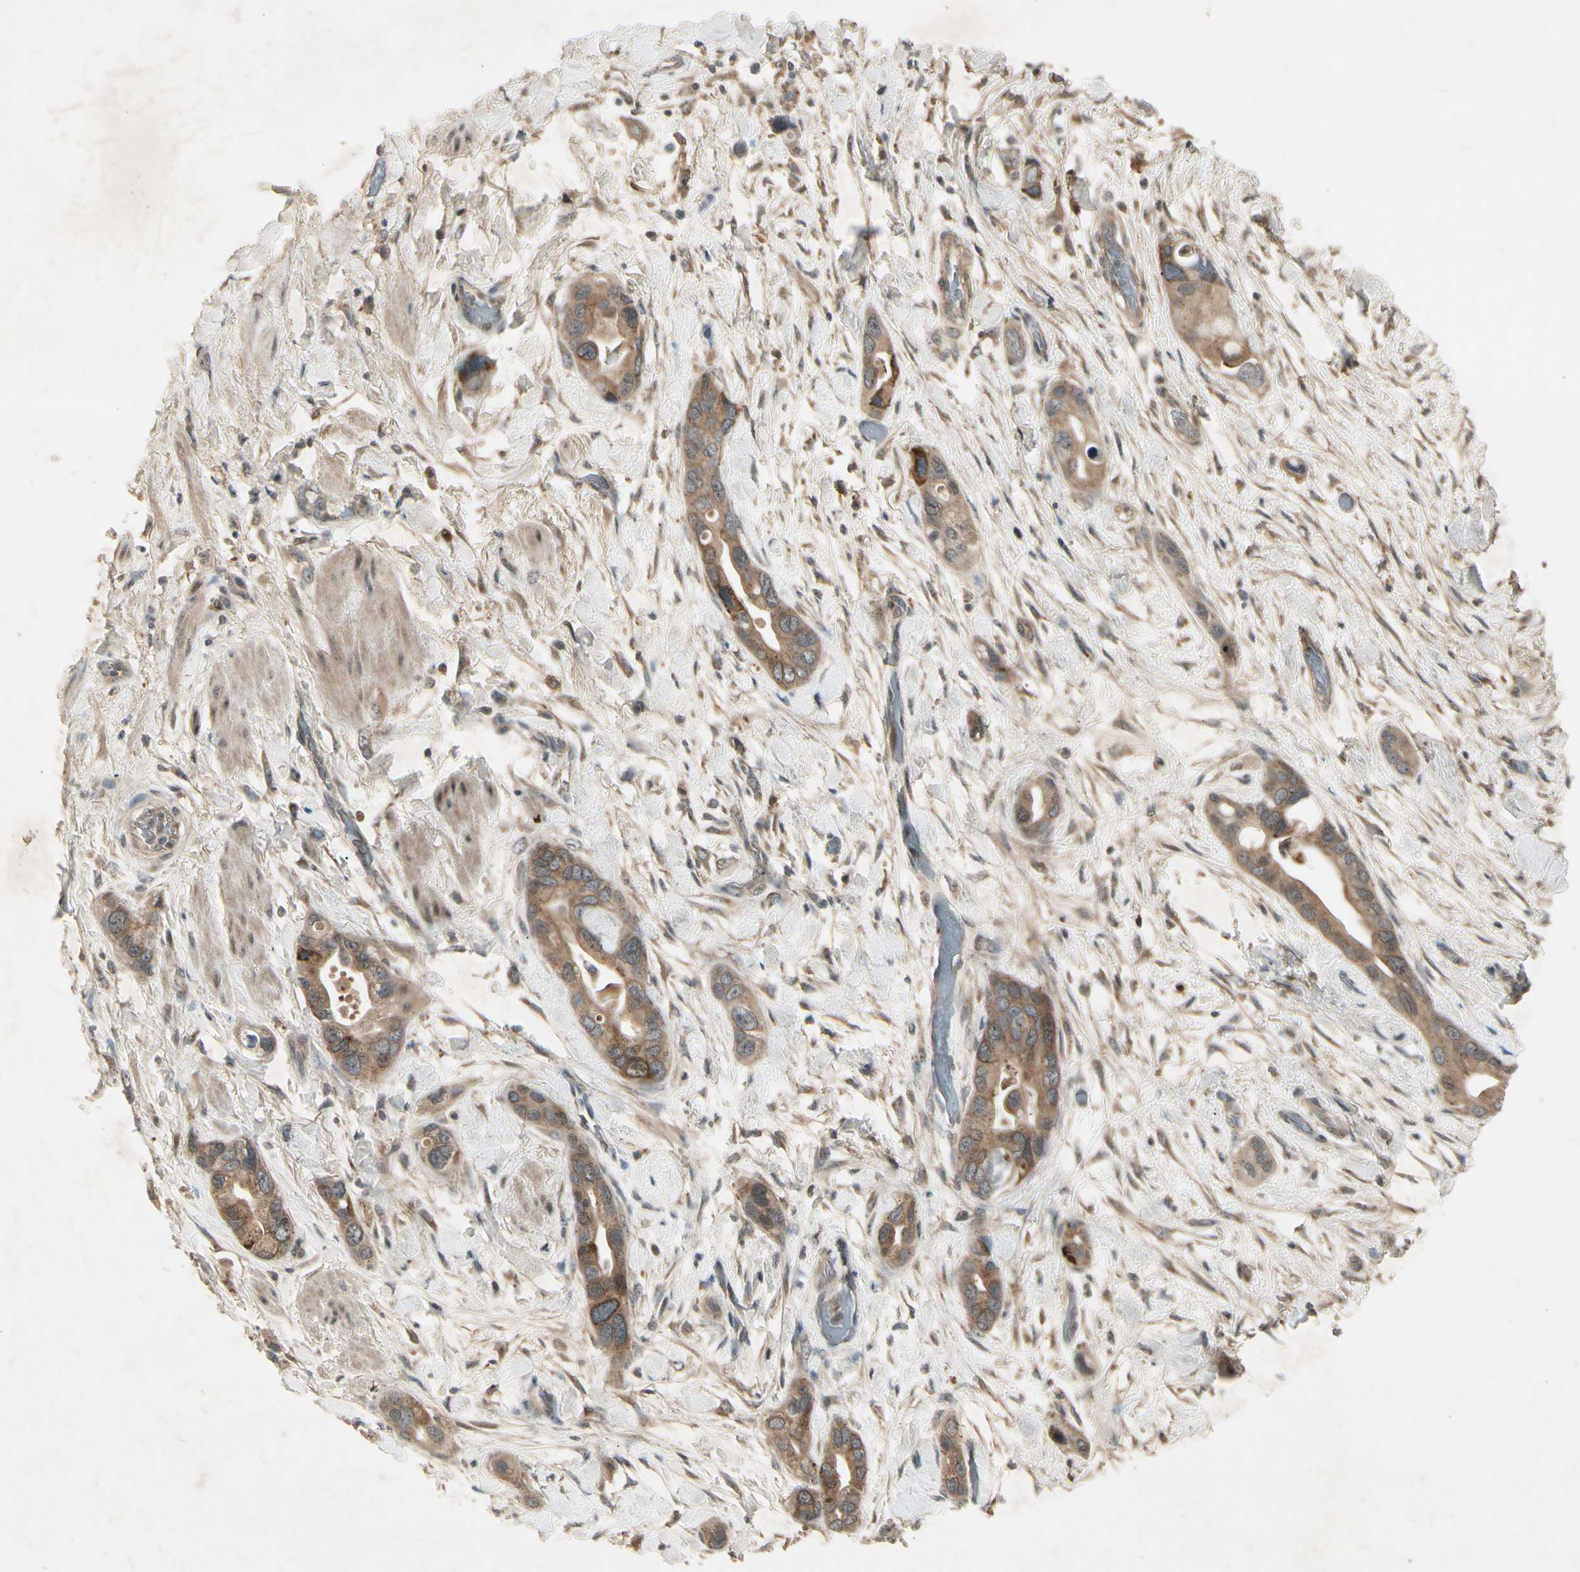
{"staining": {"intensity": "strong", "quantity": ">75%", "location": "cytoplasmic/membranous"}, "tissue": "pancreatic cancer", "cell_type": "Tumor cells", "image_type": "cancer", "snomed": [{"axis": "morphology", "description": "Adenocarcinoma, NOS"}, {"axis": "topography", "description": "Pancreas"}], "caption": "Immunohistochemical staining of human pancreatic cancer (adenocarcinoma) reveals strong cytoplasmic/membranous protein positivity in about >75% of tumor cells.", "gene": "FHDC1", "patient": {"sex": "female", "age": 77}}